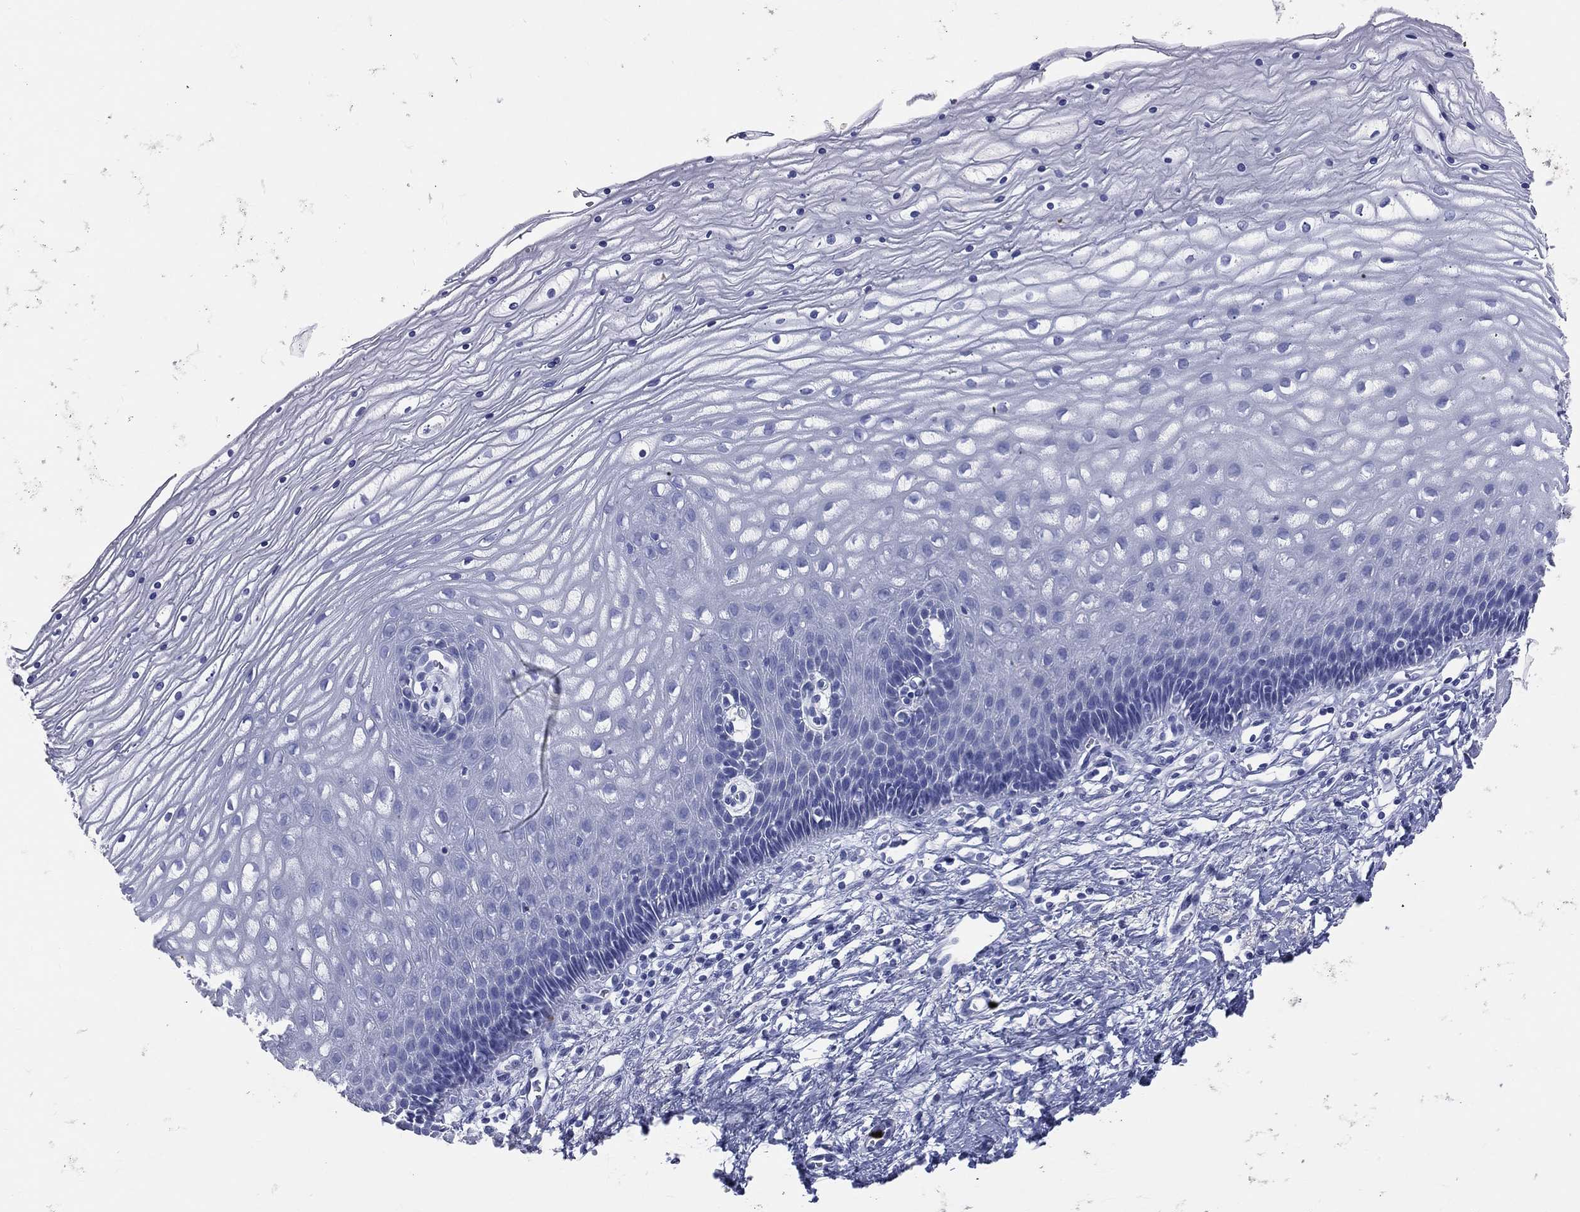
{"staining": {"intensity": "negative", "quantity": "none", "location": "none"}, "tissue": "cervix", "cell_type": "Glandular cells", "image_type": "normal", "snomed": [{"axis": "morphology", "description": "Normal tissue, NOS"}, {"axis": "topography", "description": "Cervix"}], "caption": "IHC image of benign cervix: cervix stained with DAB exhibits no significant protein positivity in glandular cells. (Immunohistochemistry, brightfield microscopy, high magnification).", "gene": "PGLYRP1", "patient": {"sex": "female", "age": 35}}